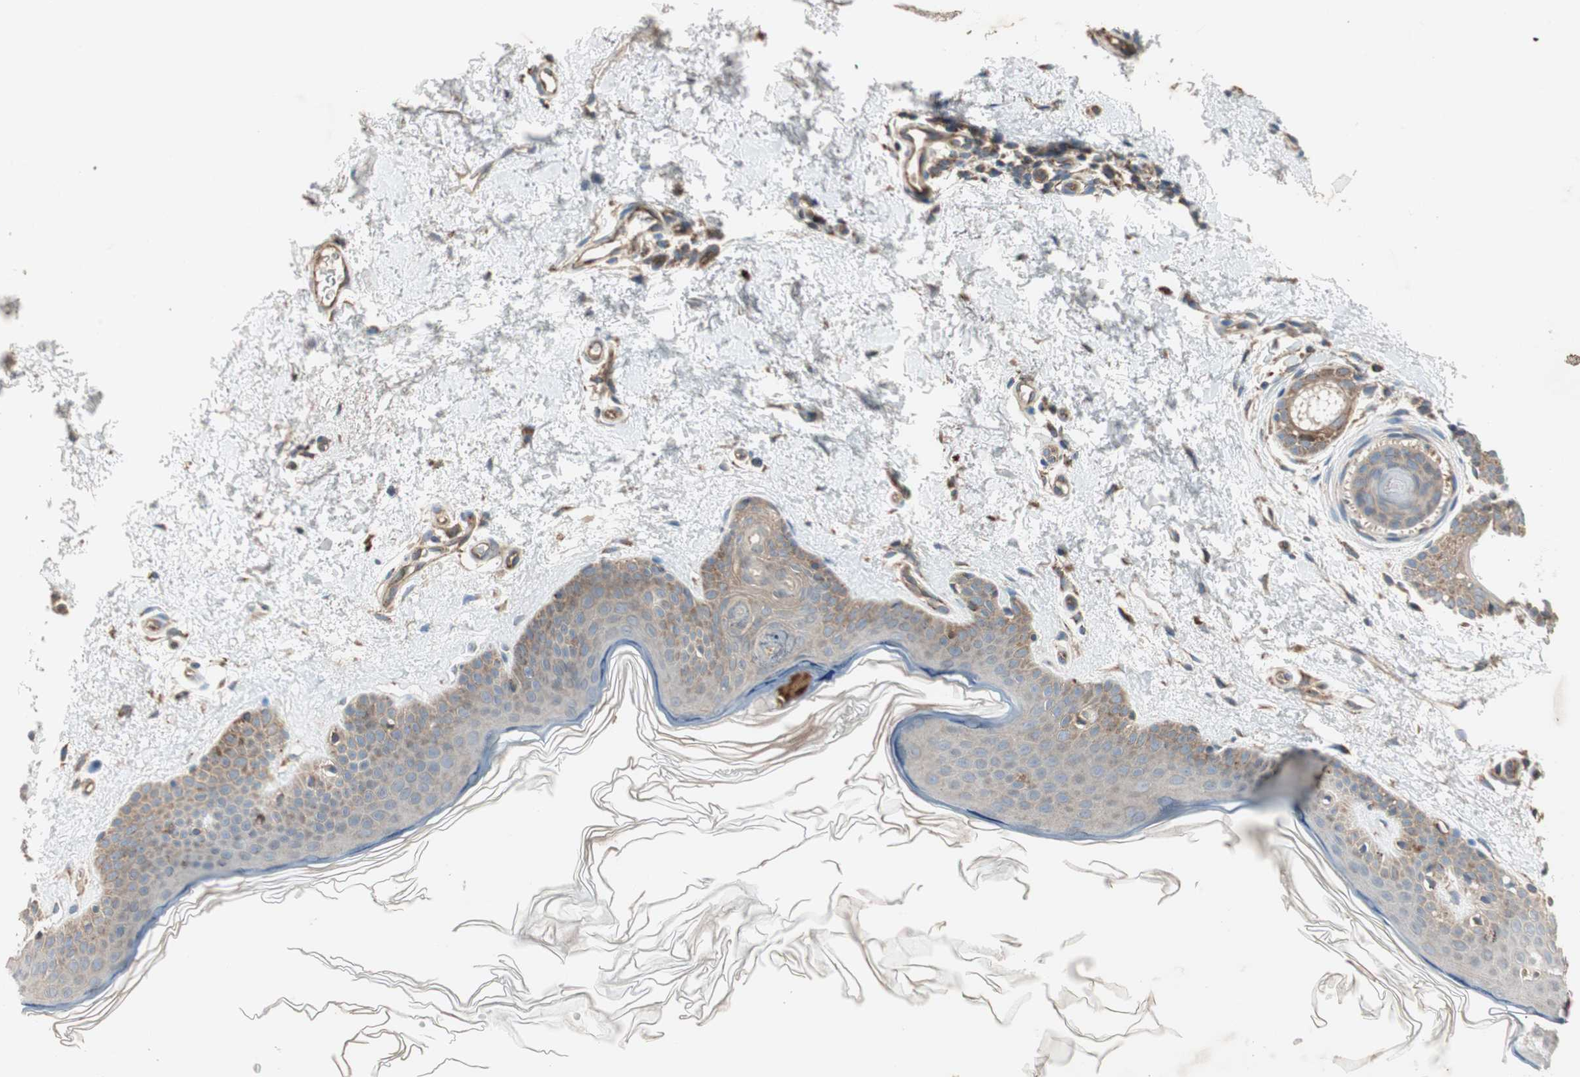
{"staining": {"intensity": "moderate", "quantity": ">75%", "location": "cytoplasmic/membranous"}, "tissue": "skin", "cell_type": "Fibroblasts", "image_type": "normal", "snomed": [{"axis": "morphology", "description": "Normal tissue, NOS"}, {"axis": "topography", "description": "Skin"}], "caption": "Immunohistochemical staining of unremarkable skin shows >75% levels of moderate cytoplasmic/membranous protein positivity in about >75% of fibroblasts.", "gene": "CHADL", "patient": {"sex": "female", "age": 56}}